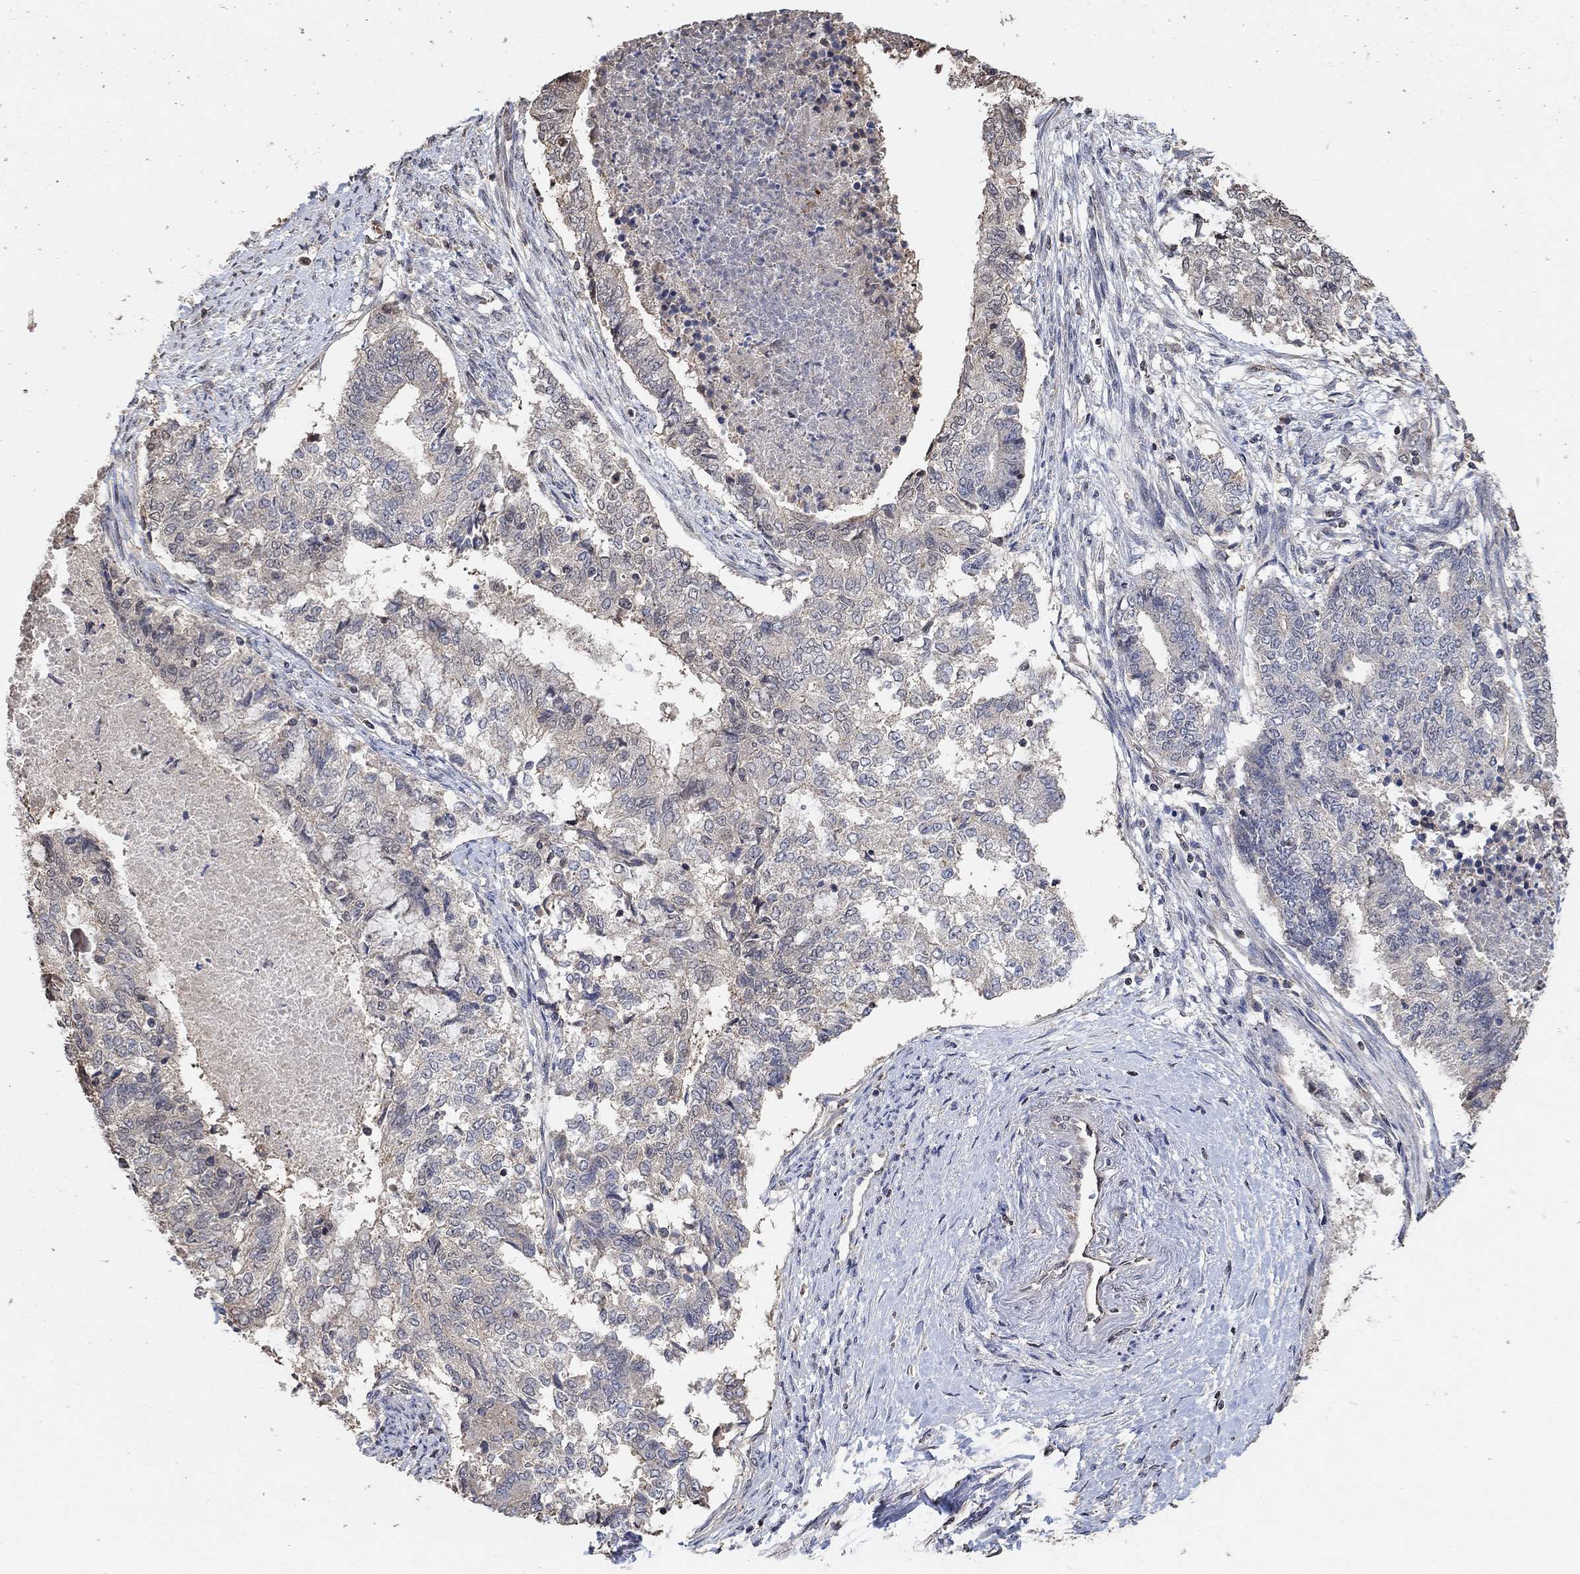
{"staining": {"intensity": "negative", "quantity": "none", "location": "none"}, "tissue": "endometrial cancer", "cell_type": "Tumor cells", "image_type": "cancer", "snomed": [{"axis": "morphology", "description": "Adenocarcinoma, NOS"}, {"axis": "topography", "description": "Endometrium"}], "caption": "The IHC image has no significant positivity in tumor cells of endometrial cancer (adenocarcinoma) tissue.", "gene": "UNC5B", "patient": {"sex": "female", "age": 65}}